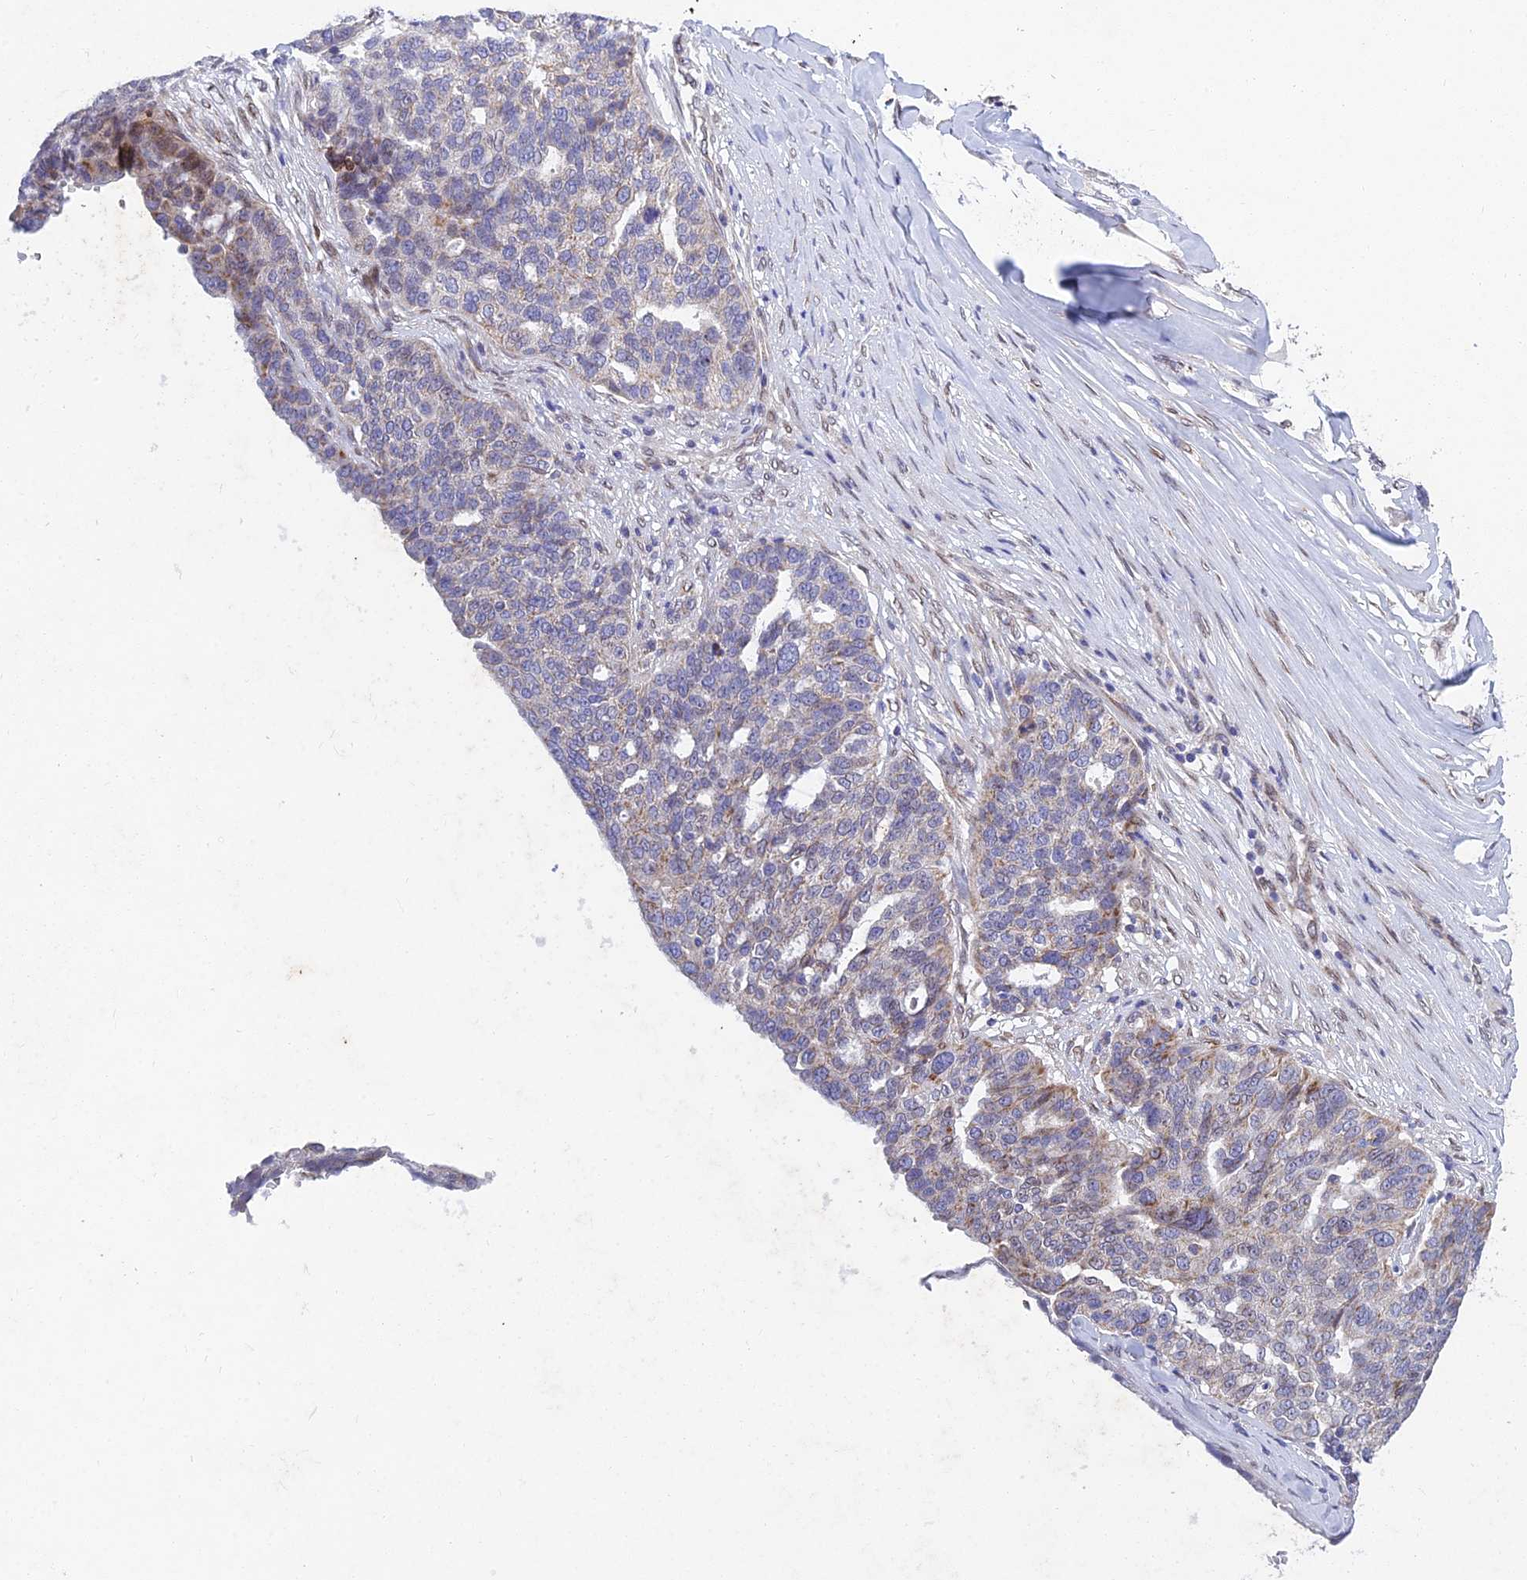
{"staining": {"intensity": "weak", "quantity": "<25%", "location": "cytoplasmic/membranous"}, "tissue": "ovarian cancer", "cell_type": "Tumor cells", "image_type": "cancer", "snomed": [{"axis": "morphology", "description": "Cystadenocarcinoma, serous, NOS"}, {"axis": "topography", "description": "Ovary"}], "caption": "Immunohistochemistry of ovarian cancer (serous cystadenocarcinoma) reveals no positivity in tumor cells.", "gene": "MGAT2", "patient": {"sex": "female", "age": 59}}